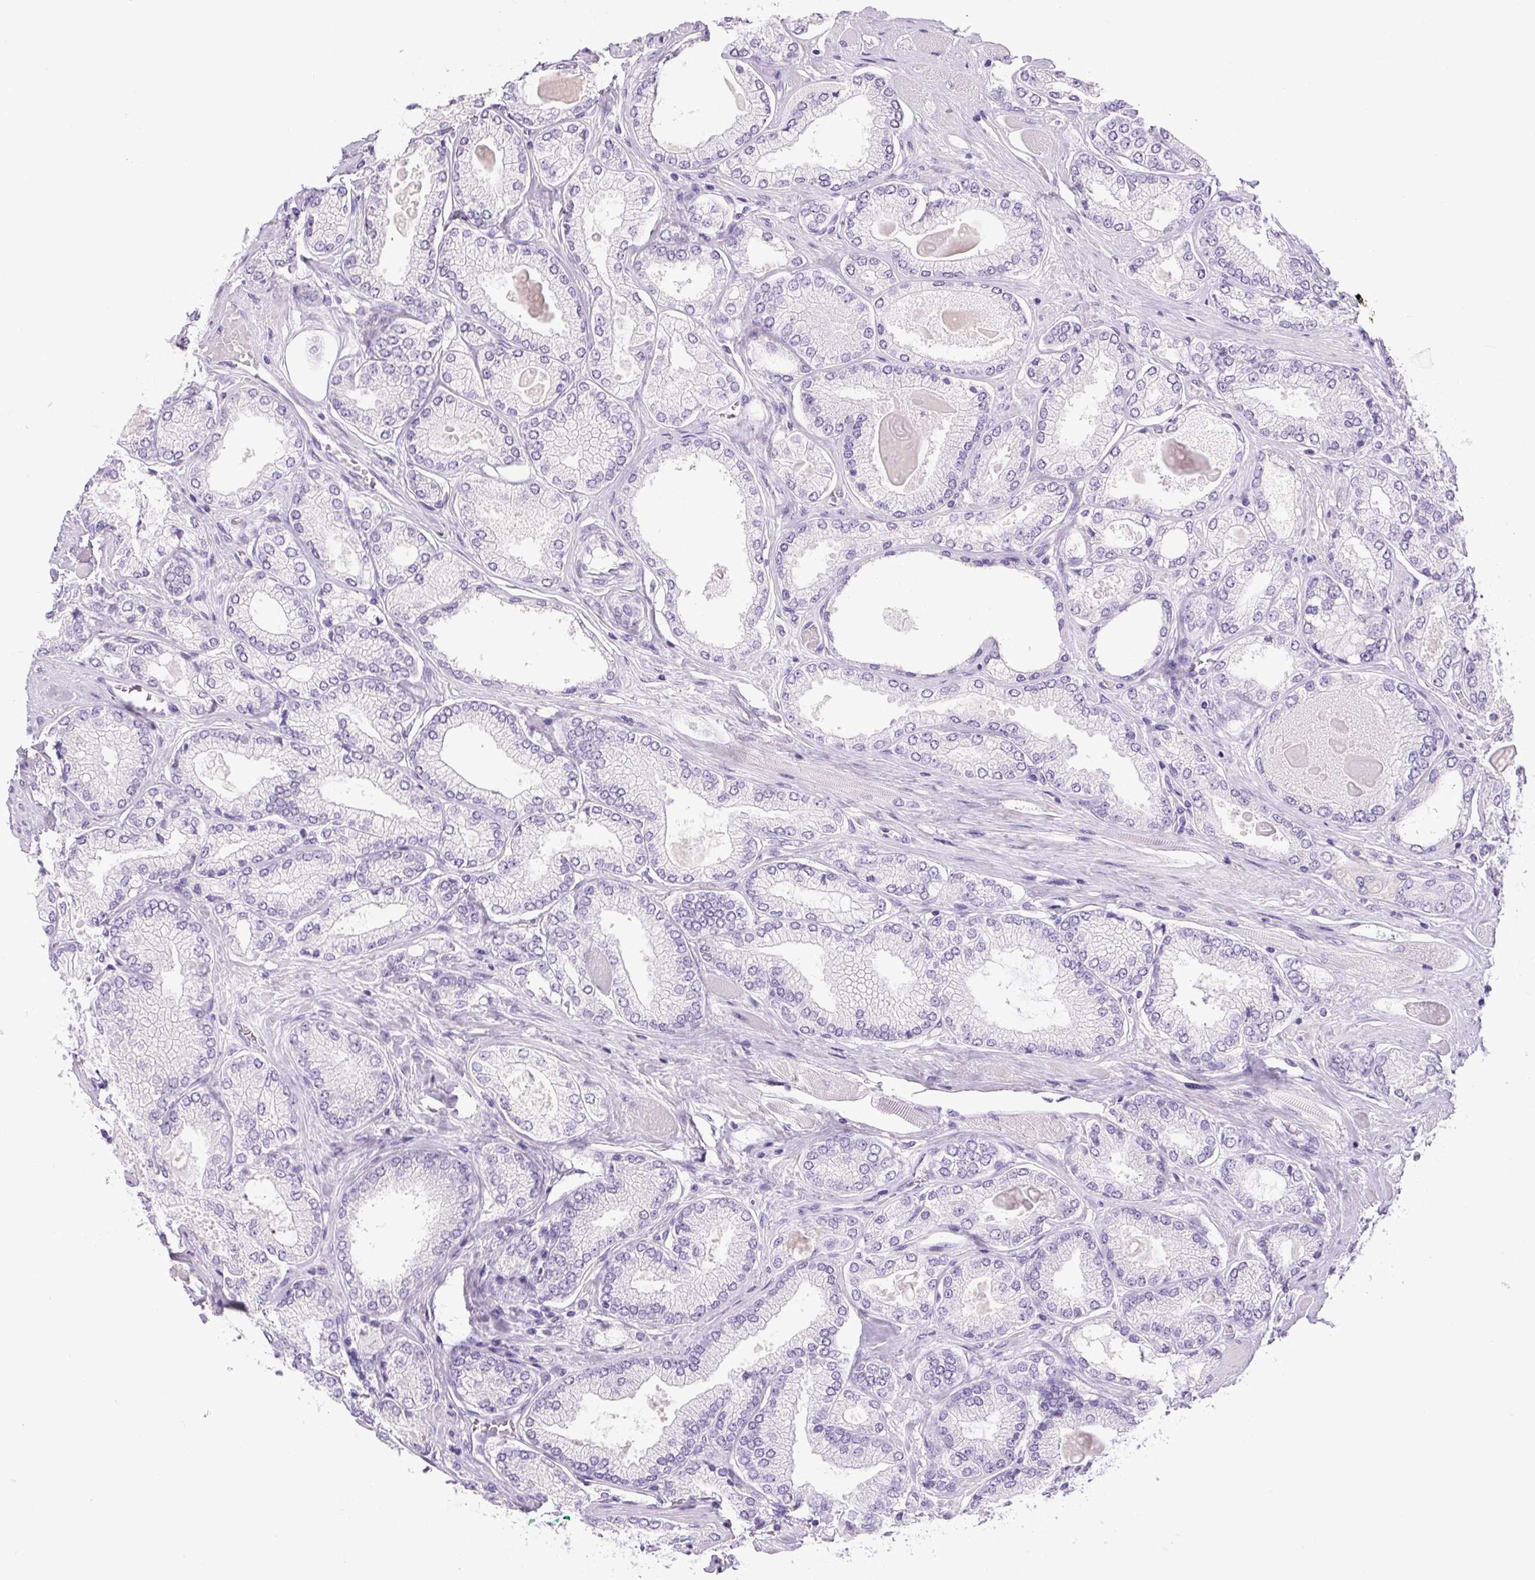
{"staining": {"intensity": "negative", "quantity": "none", "location": "none"}, "tissue": "prostate cancer", "cell_type": "Tumor cells", "image_type": "cancer", "snomed": [{"axis": "morphology", "description": "Adenocarcinoma, High grade"}, {"axis": "topography", "description": "Prostate"}], "caption": "Protein analysis of prostate cancer (adenocarcinoma (high-grade)) exhibits no significant expression in tumor cells.", "gene": "CHGA", "patient": {"sex": "male", "age": 68}}